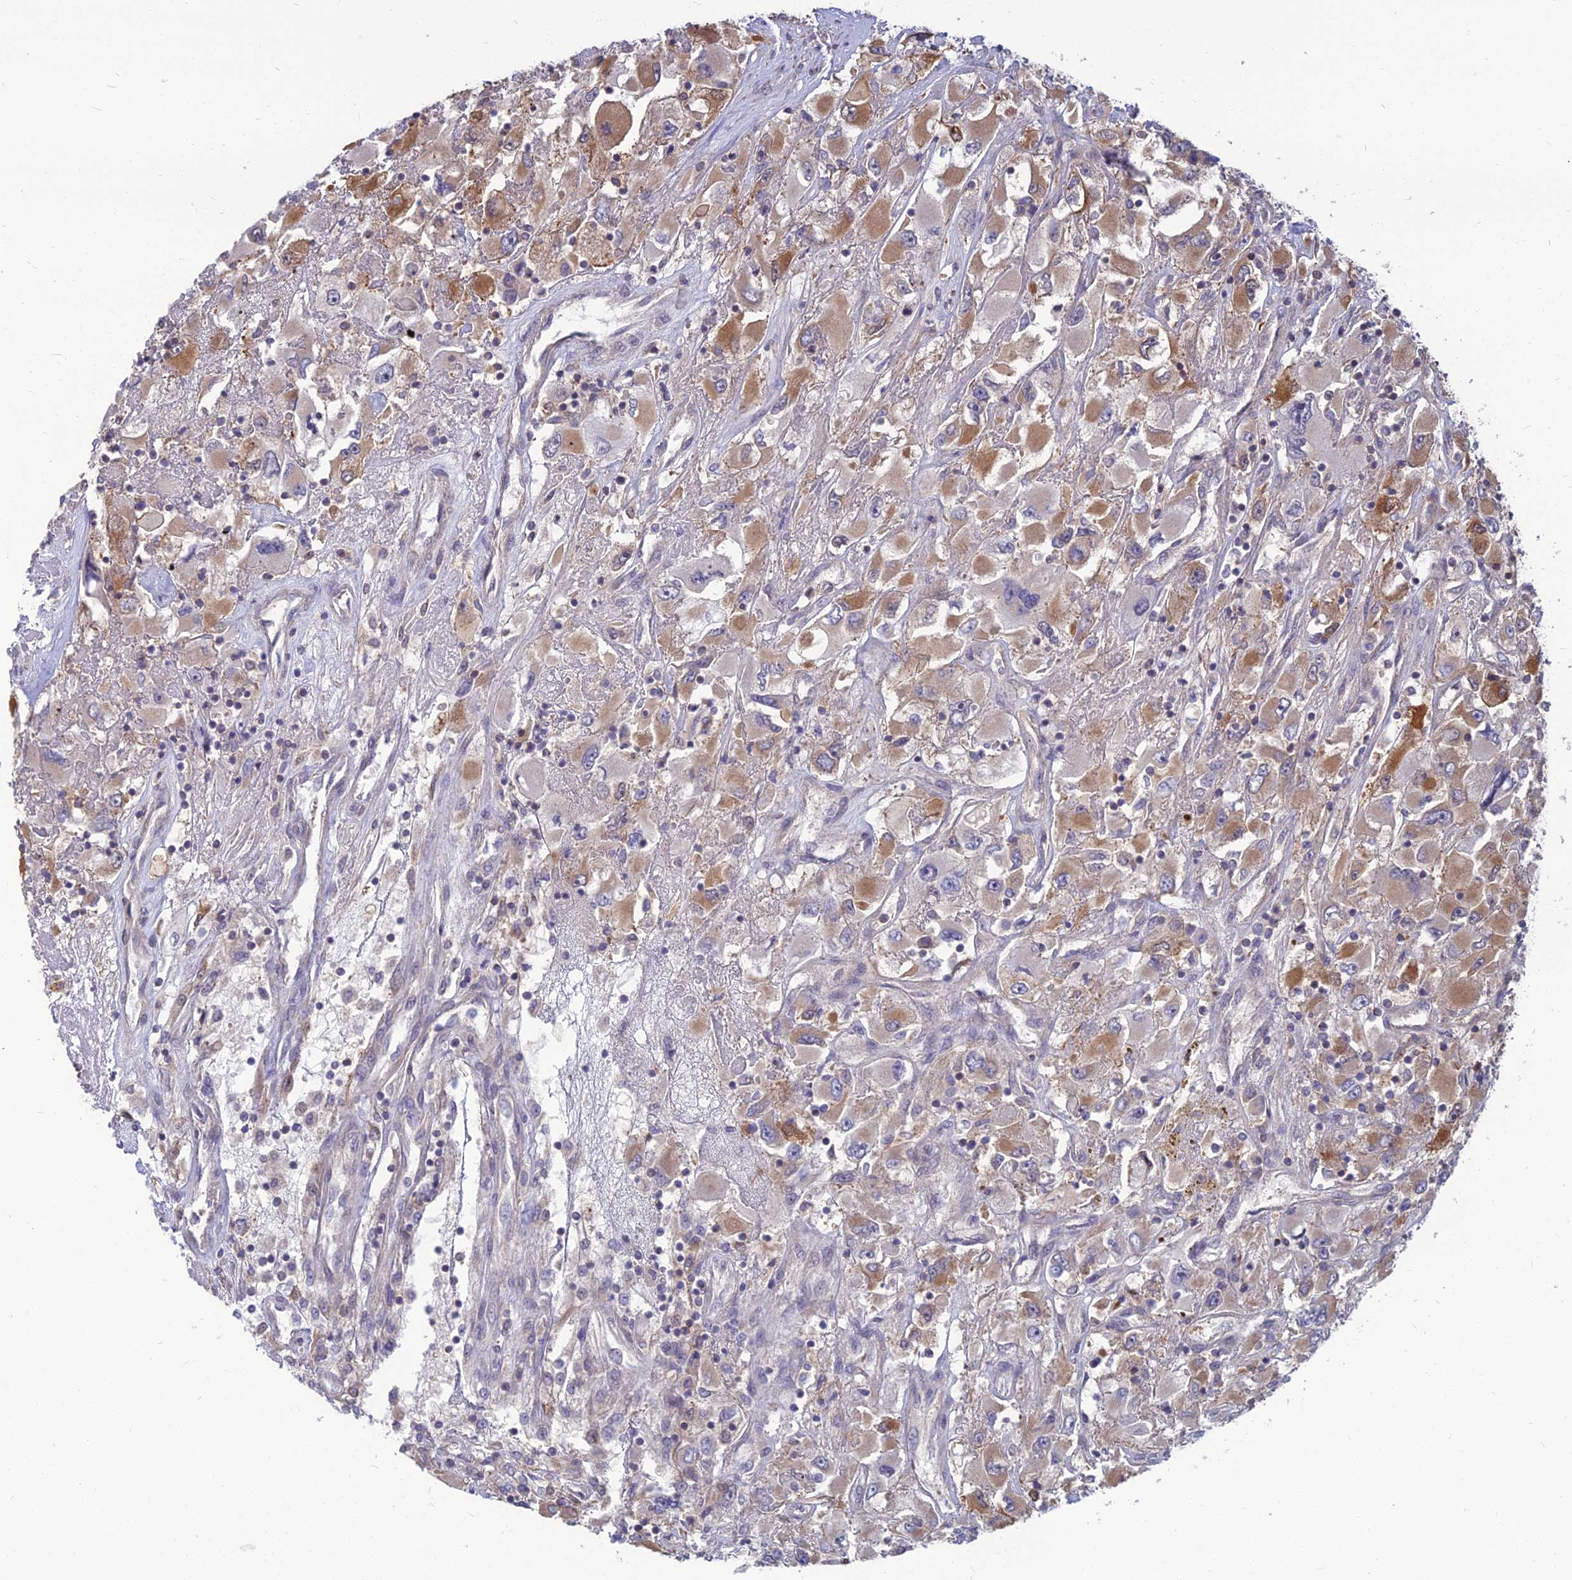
{"staining": {"intensity": "moderate", "quantity": "25%-75%", "location": "cytoplasmic/membranous"}, "tissue": "renal cancer", "cell_type": "Tumor cells", "image_type": "cancer", "snomed": [{"axis": "morphology", "description": "Adenocarcinoma, NOS"}, {"axis": "topography", "description": "Kidney"}], "caption": "Protein analysis of renal adenocarcinoma tissue shows moderate cytoplasmic/membranous expression in approximately 25%-75% of tumor cells.", "gene": "OPA3", "patient": {"sex": "female", "age": 52}}